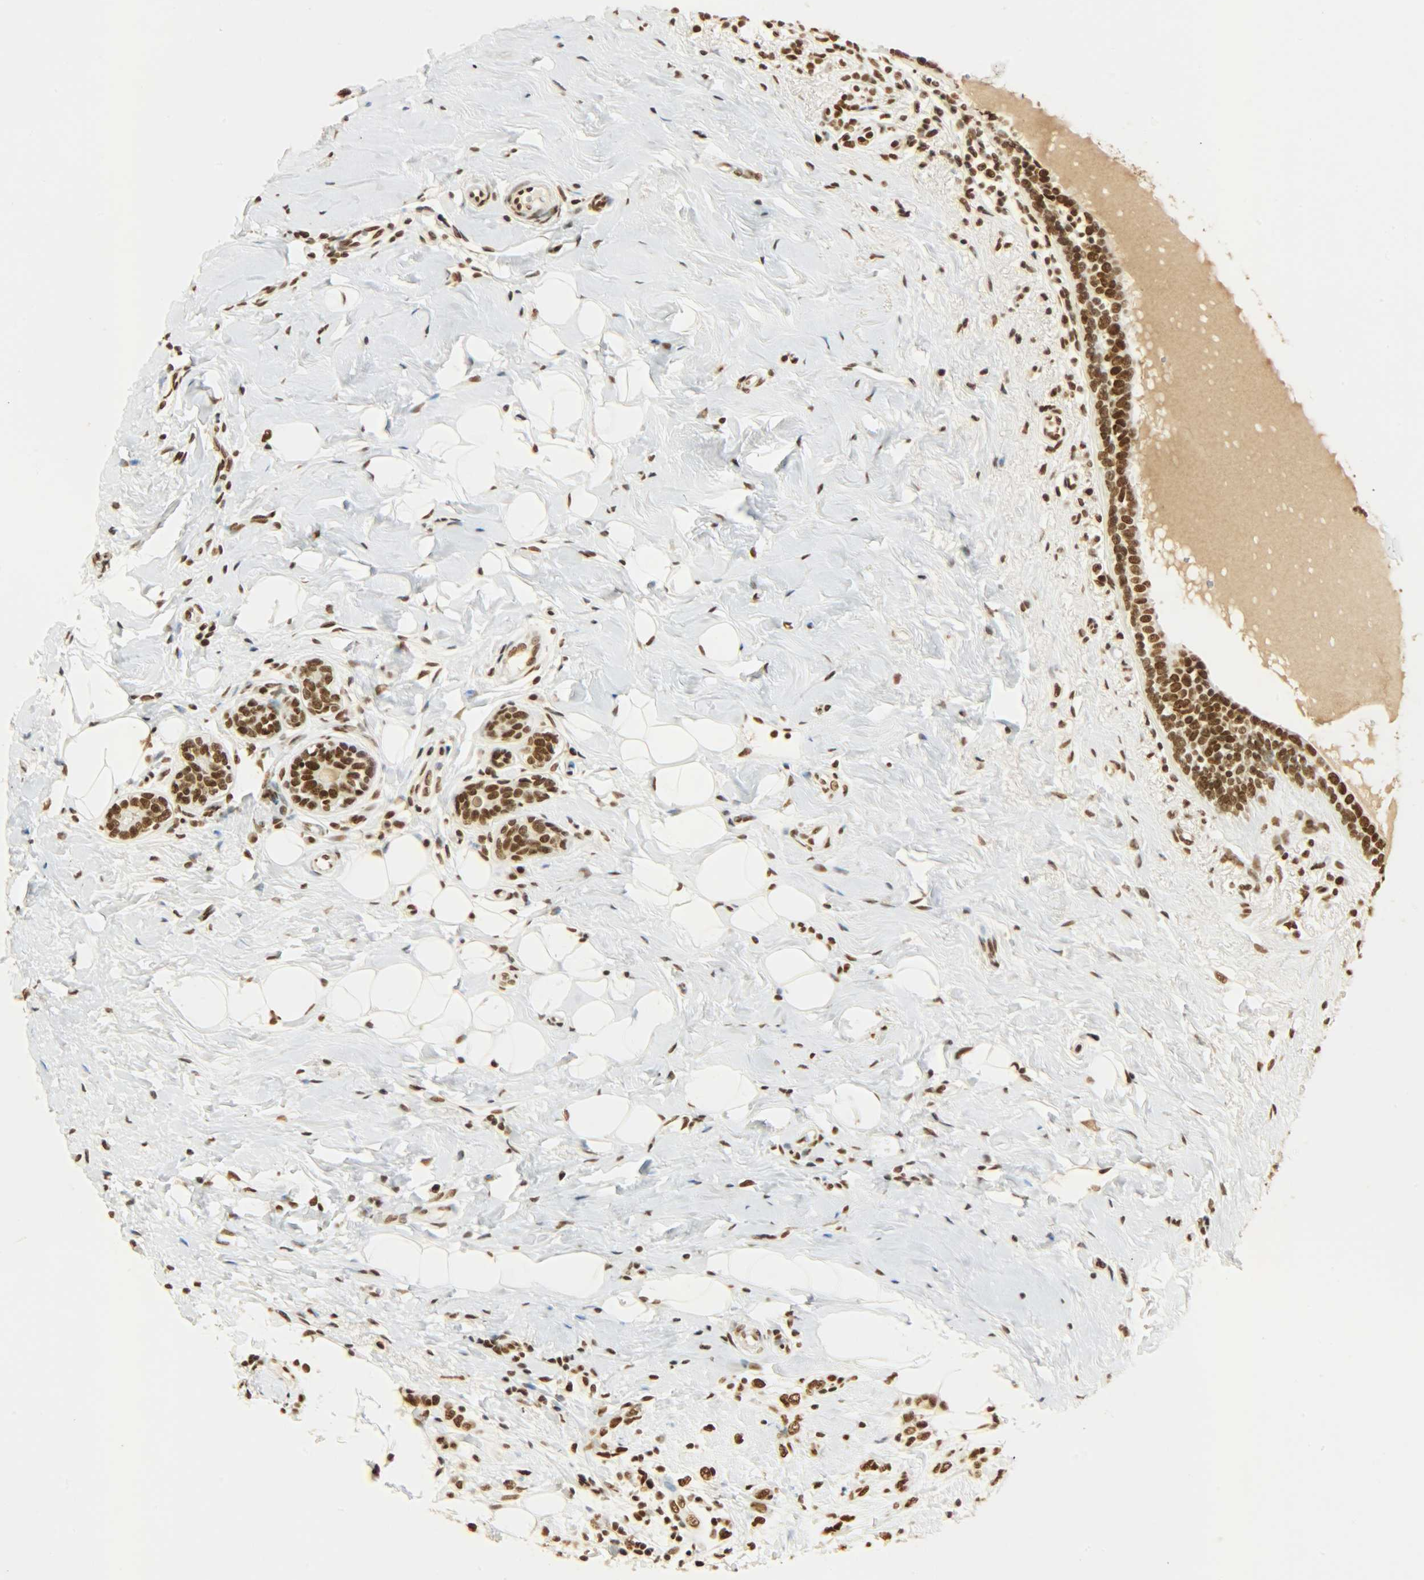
{"staining": {"intensity": "strong", "quantity": ">75%", "location": "nuclear"}, "tissue": "breast cancer", "cell_type": "Tumor cells", "image_type": "cancer", "snomed": [{"axis": "morphology", "description": "Normal tissue, NOS"}, {"axis": "morphology", "description": "Lobular carcinoma"}, {"axis": "topography", "description": "Breast"}], "caption": "This image demonstrates IHC staining of human lobular carcinoma (breast), with high strong nuclear expression in approximately >75% of tumor cells.", "gene": "KHDRBS1", "patient": {"sex": "female", "age": 47}}